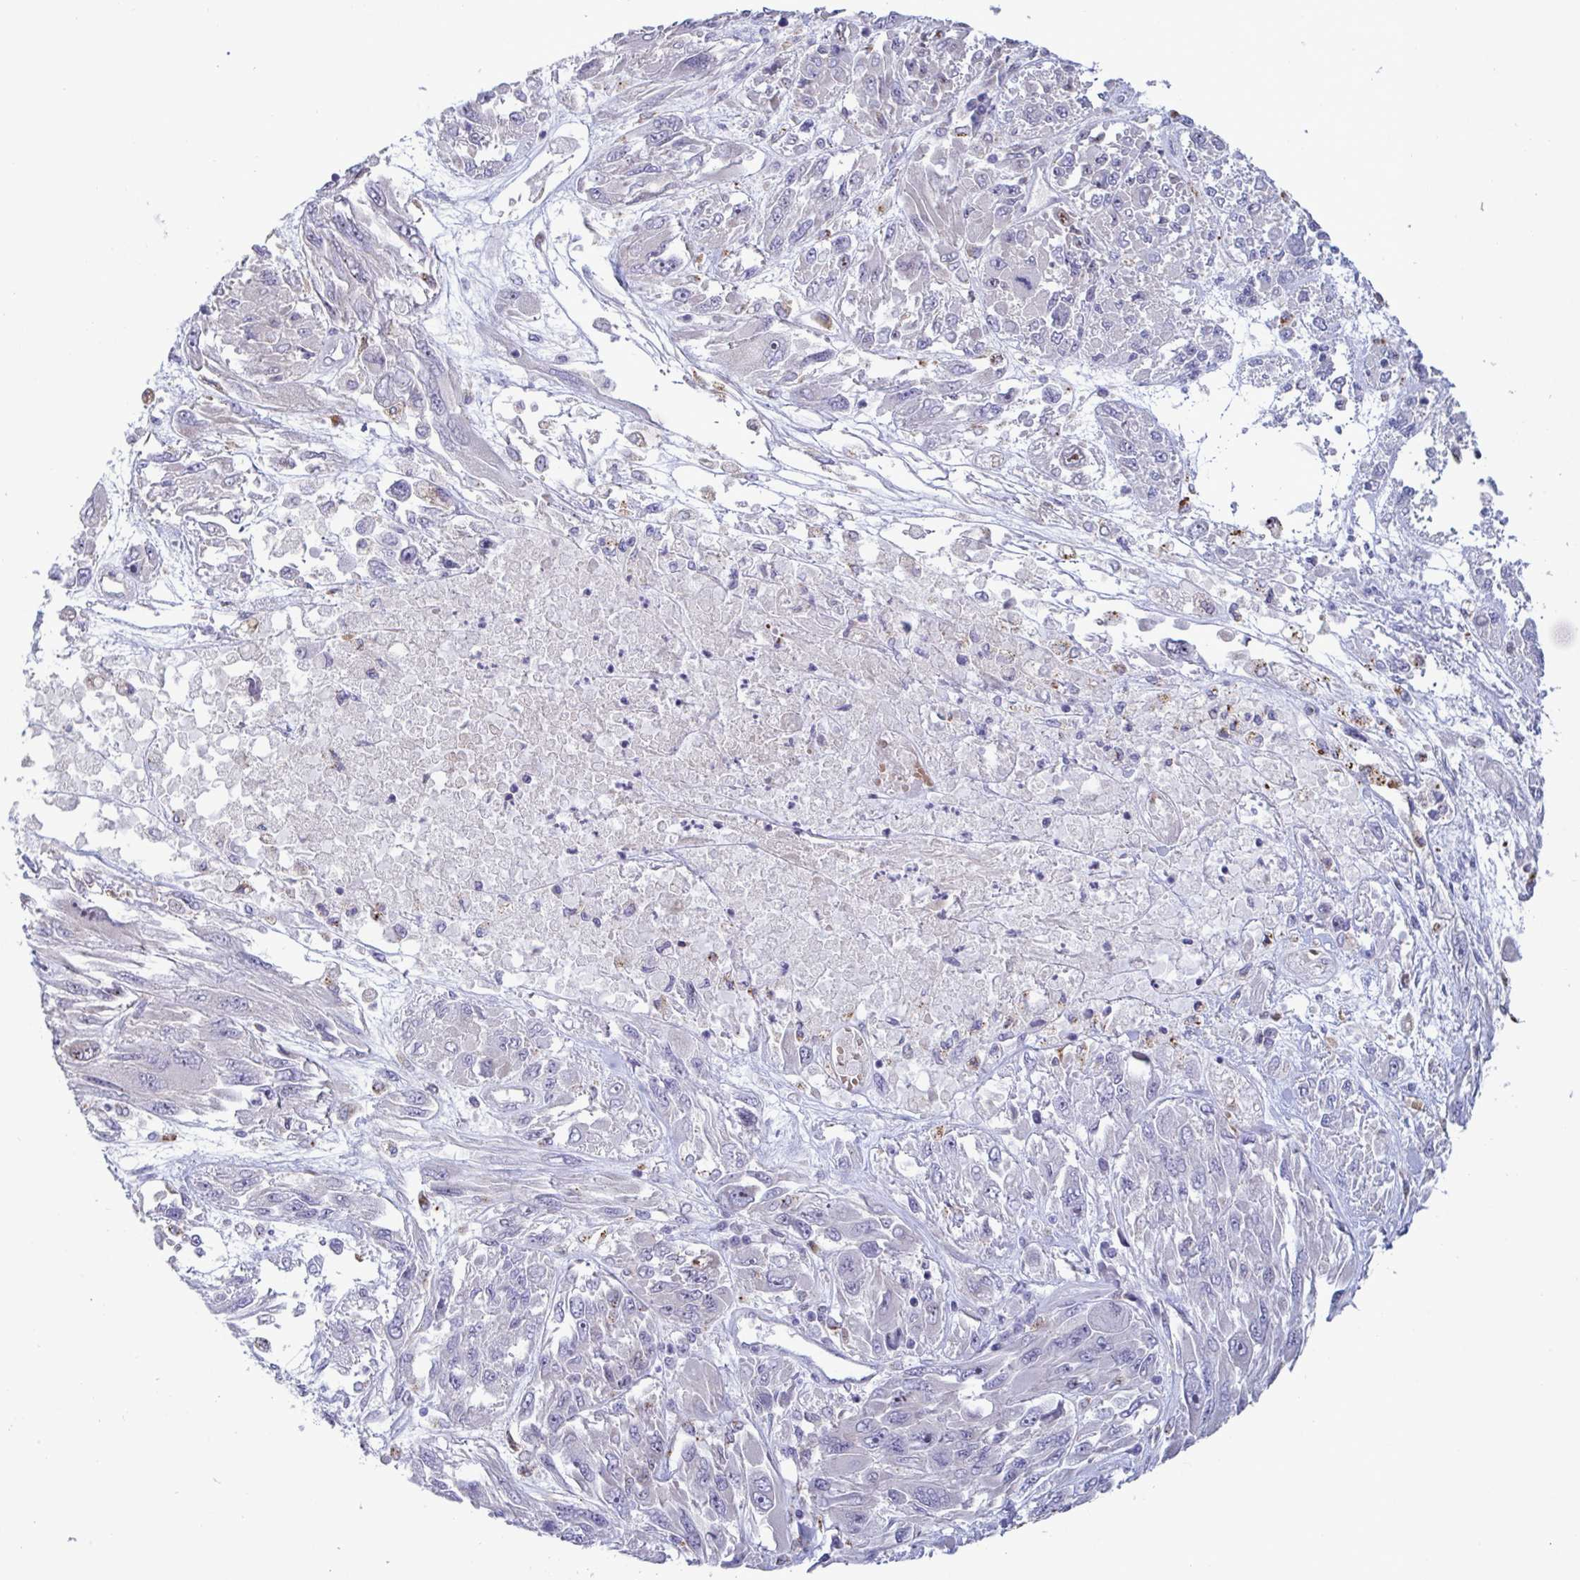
{"staining": {"intensity": "negative", "quantity": "none", "location": "none"}, "tissue": "melanoma", "cell_type": "Tumor cells", "image_type": "cancer", "snomed": [{"axis": "morphology", "description": "Malignant melanoma, NOS"}, {"axis": "topography", "description": "Skin"}], "caption": "Tumor cells show no significant protein expression in malignant melanoma.", "gene": "TAS2R38", "patient": {"sex": "female", "age": 91}}